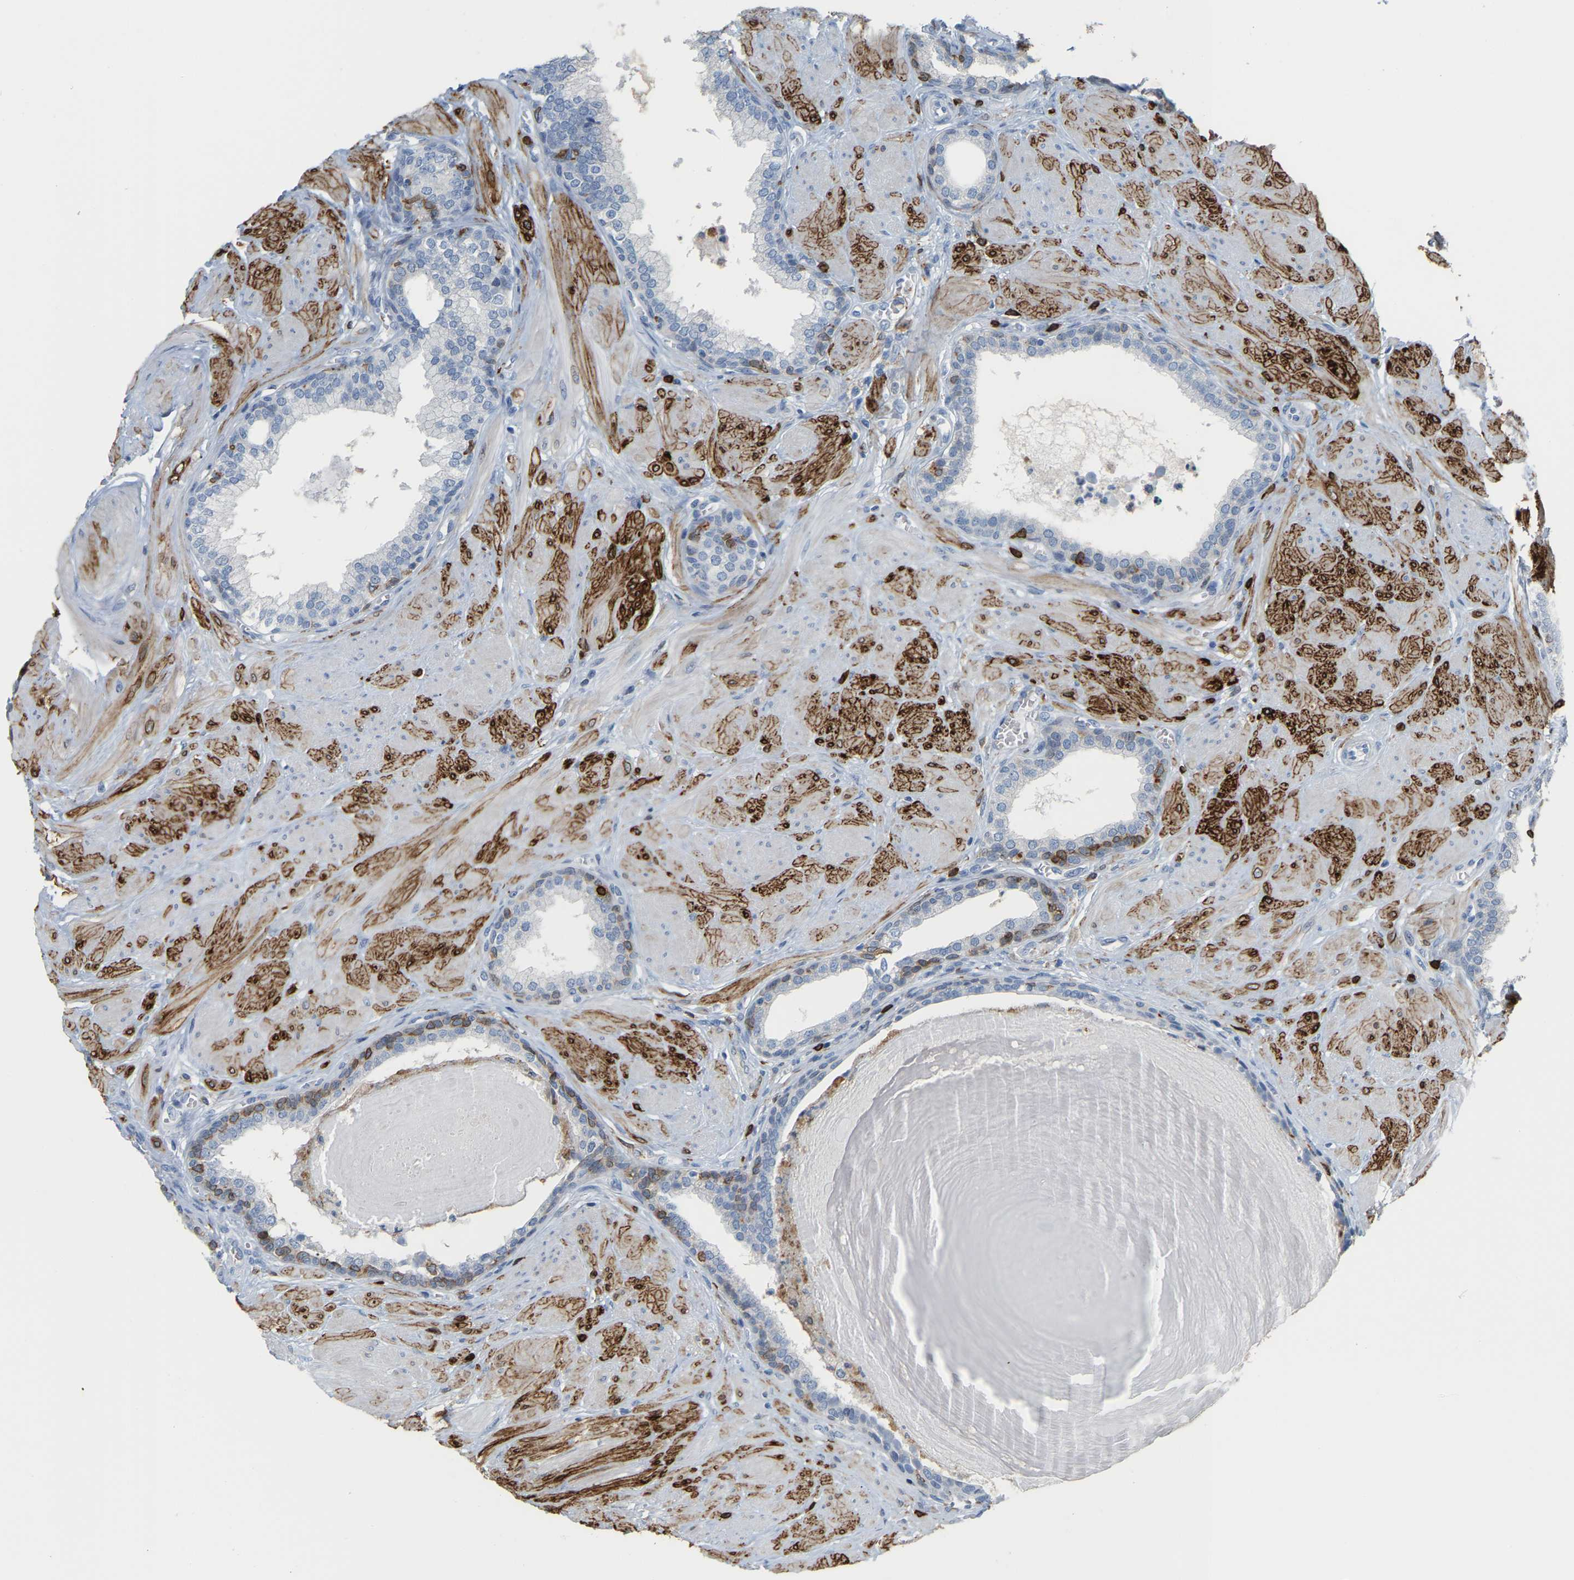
{"staining": {"intensity": "negative", "quantity": "none", "location": "none"}, "tissue": "prostate", "cell_type": "Glandular cells", "image_type": "normal", "snomed": [{"axis": "morphology", "description": "Normal tissue, NOS"}, {"axis": "topography", "description": "Prostate"}], "caption": "Immunohistochemistry image of benign human prostate stained for a protein (brown), which displays no staining in glandular cells. (DAB (3,3'-diaminobenzidine) immunohistochemistry, high magnification).", "gene": "PTGS1", "patient": {"sex": "male", "age": 51}}